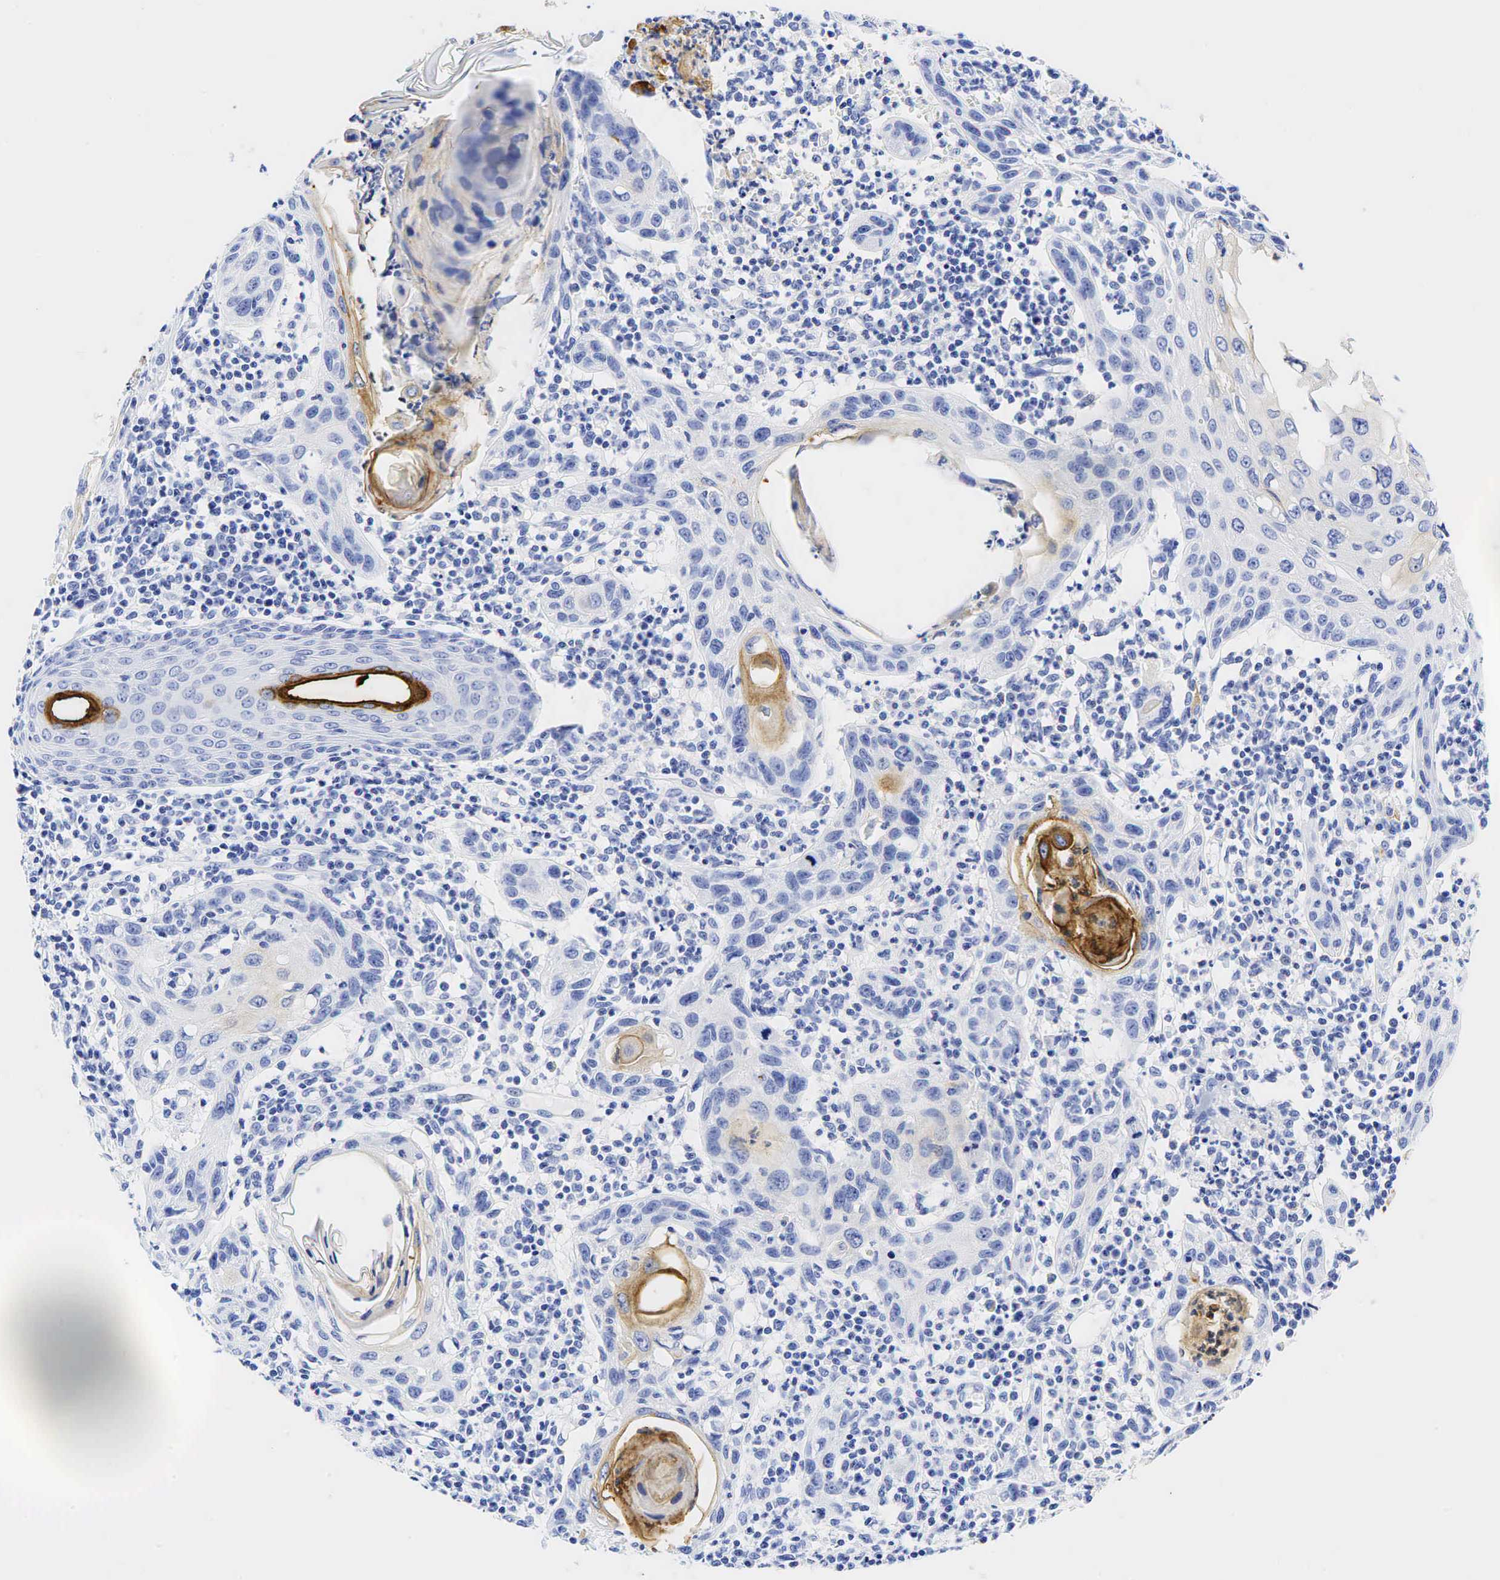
{"staining": {"intensity": "moderate", "quantity": "<25%", "location": "cytoplasmic/membranous"}, "tissue": "skin cancer", "cell_type": "Tumor cells", "image_type": "cancer", "snomed": [{"axis": "morphology", "description": "Squamous cell carcinoma, NOS"}, {"axis": "topography", "description": "Skin"}], "caption": "An image of skin cancer (squamous cell carcinoma) stained for a protein reveals moderate cytoplasmic/membranous brown staining in tumor cells.", "gene": "CEACAM5", "patient": {"sex": "female", "age": 74}}